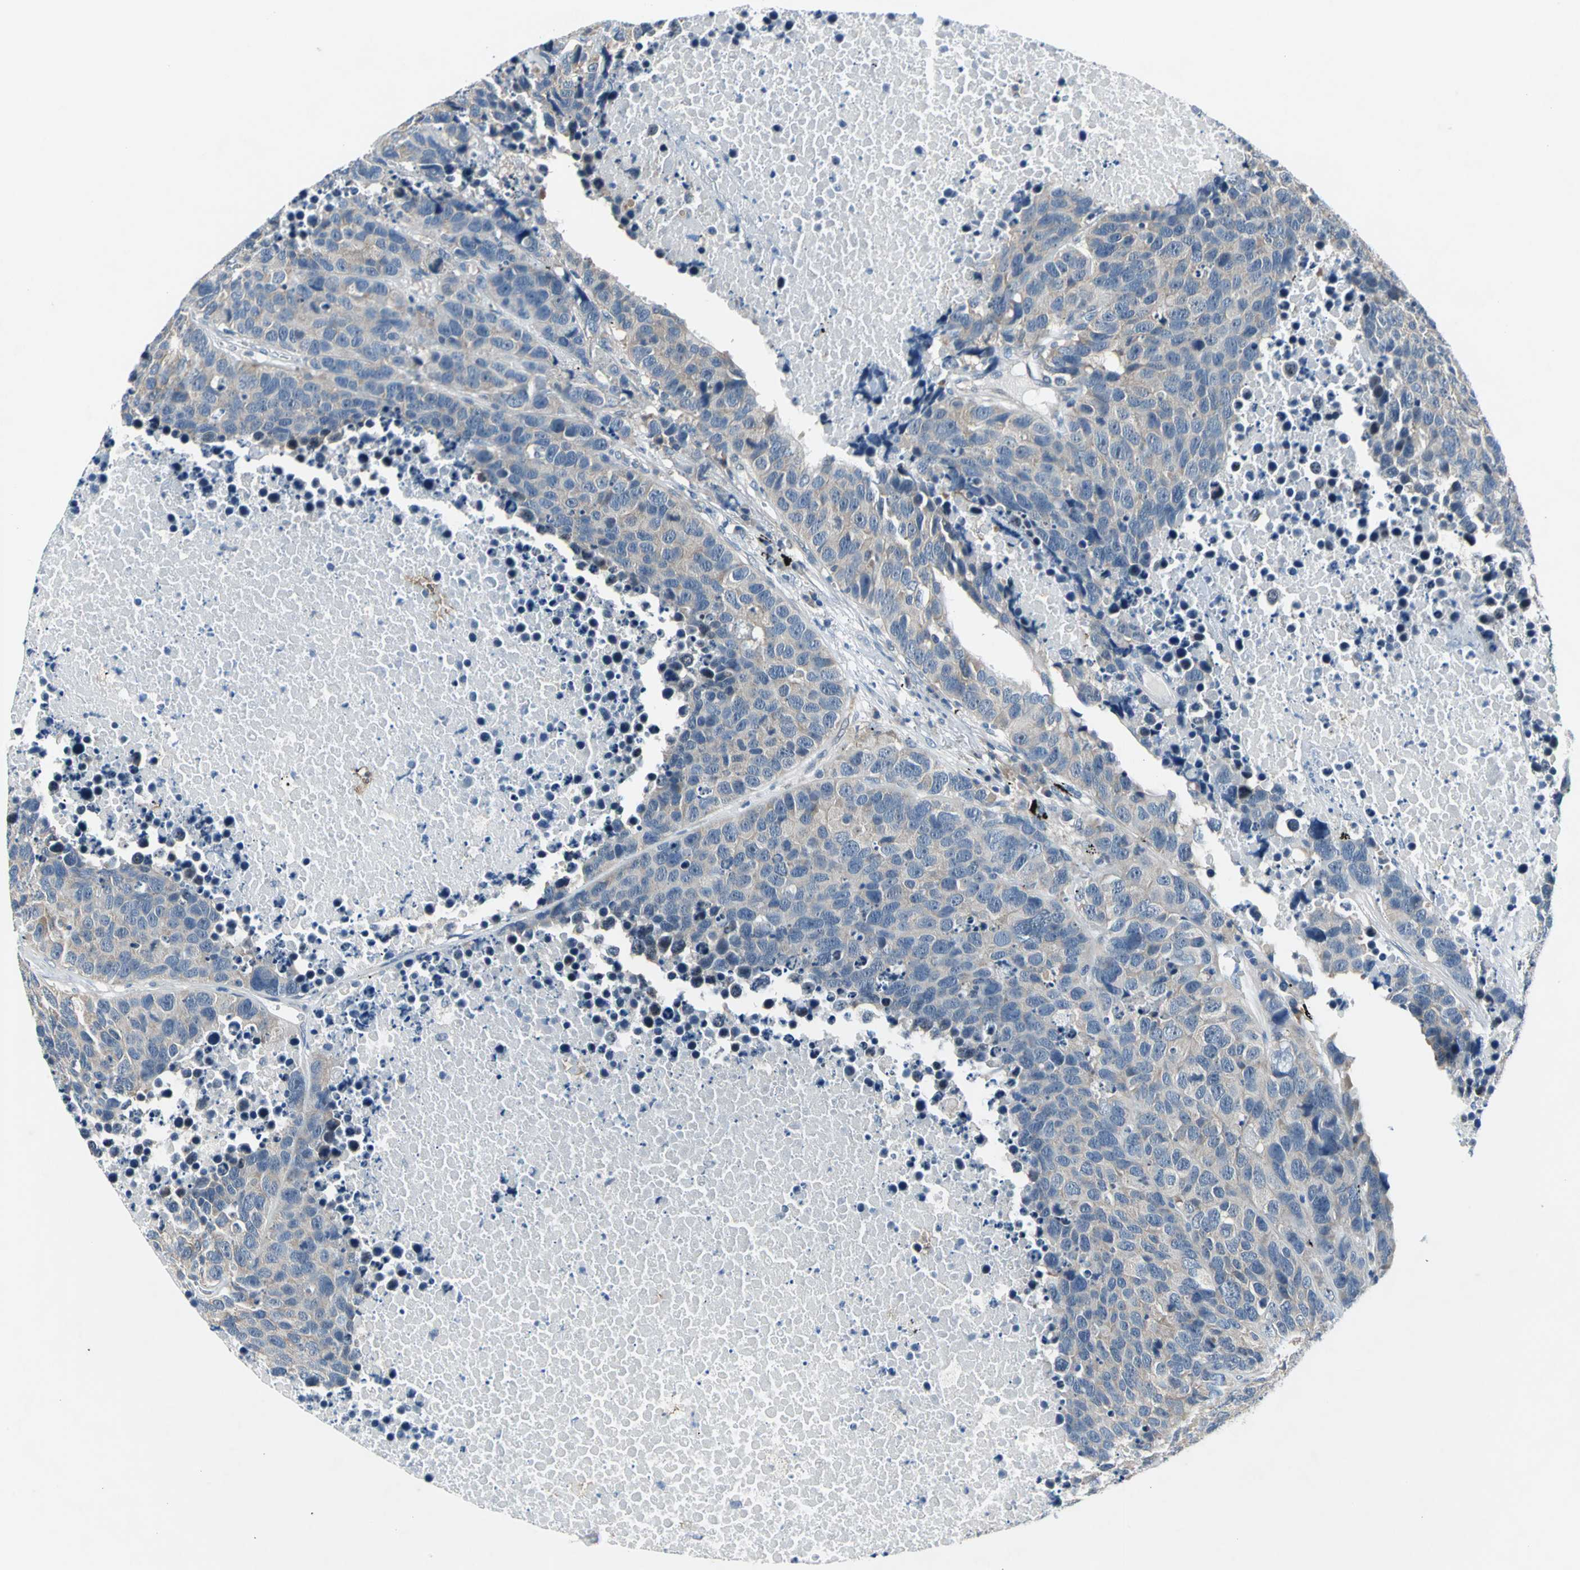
{"staining": {"intensity": "weak", "quantity": ">75%", "location": "cytoplasmic/membranous"}, "tissue": "carcinoid", "cell_type": "Tumor cells", "image_type": "cancer", "snomed": [{"axis": "morphology", "description": "Carcinoid, malignant, NOS"}, {"axis": "topography", "description": "Lung"}], "caption": "Protein staining of carcinoid (malignant) tissue reveals weak cytoplasmic/membranous staining in about >75% of tumor cells.", "gene": "ZNF415", "patient": {"sex": "male", "age": 60}}